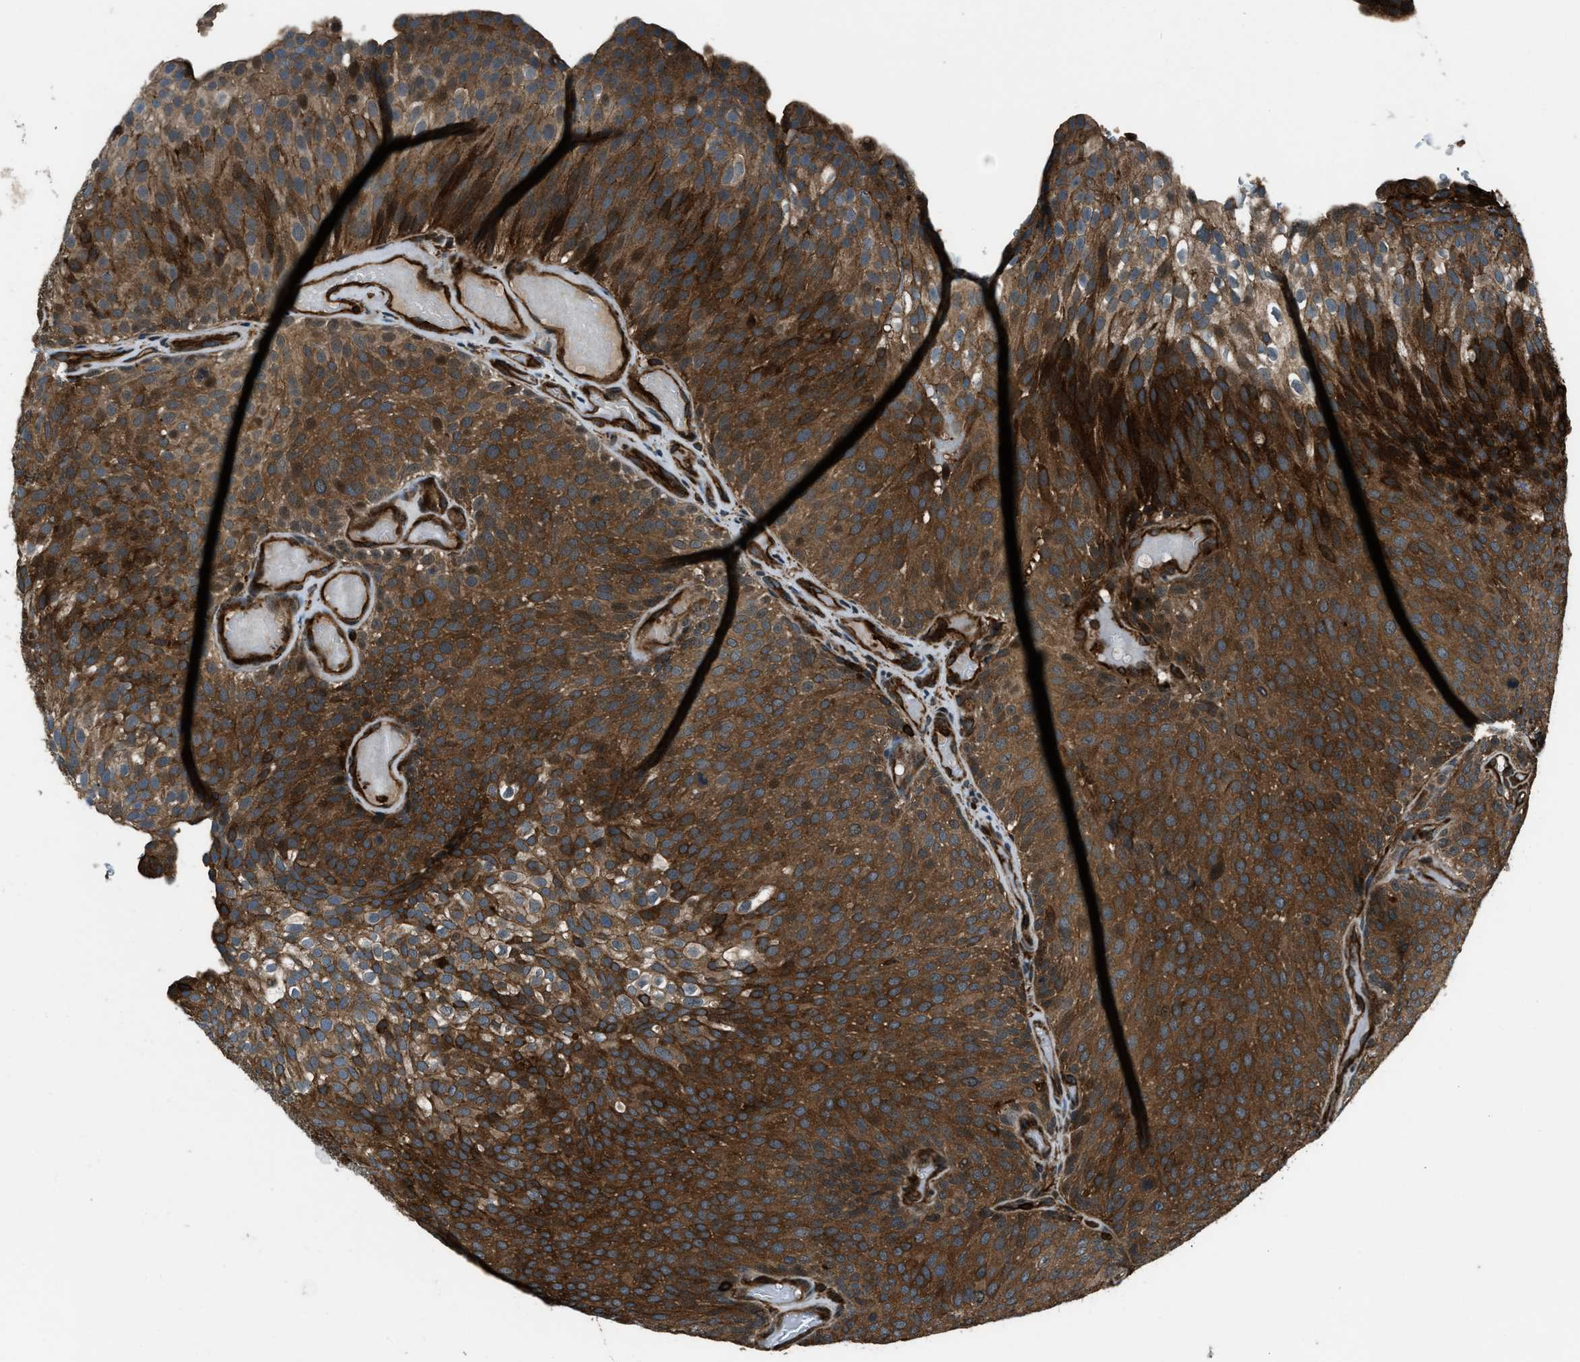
{"staining": {"intensity": "strong", "quantity": ">75%", "location": "cytoplasmic/membranous"}, "tissue": "urothelial cancer", "cell_type": "Tumor cells", "image_type": "cancer", "snomed": [{"axis": "morphology", "description": "Urothelial carcinoma, Low grade"}, {"axis": "topography", "description": "Urinary bladder"}], "caption": "Protein staining of low-grade urothelial carcinoma tissue displays strong cytoplasmic/membranous positivity in approximately >75% of tumor cells.", "gene": "SNX30", "patient": {"sex": "male", "age": 78}}